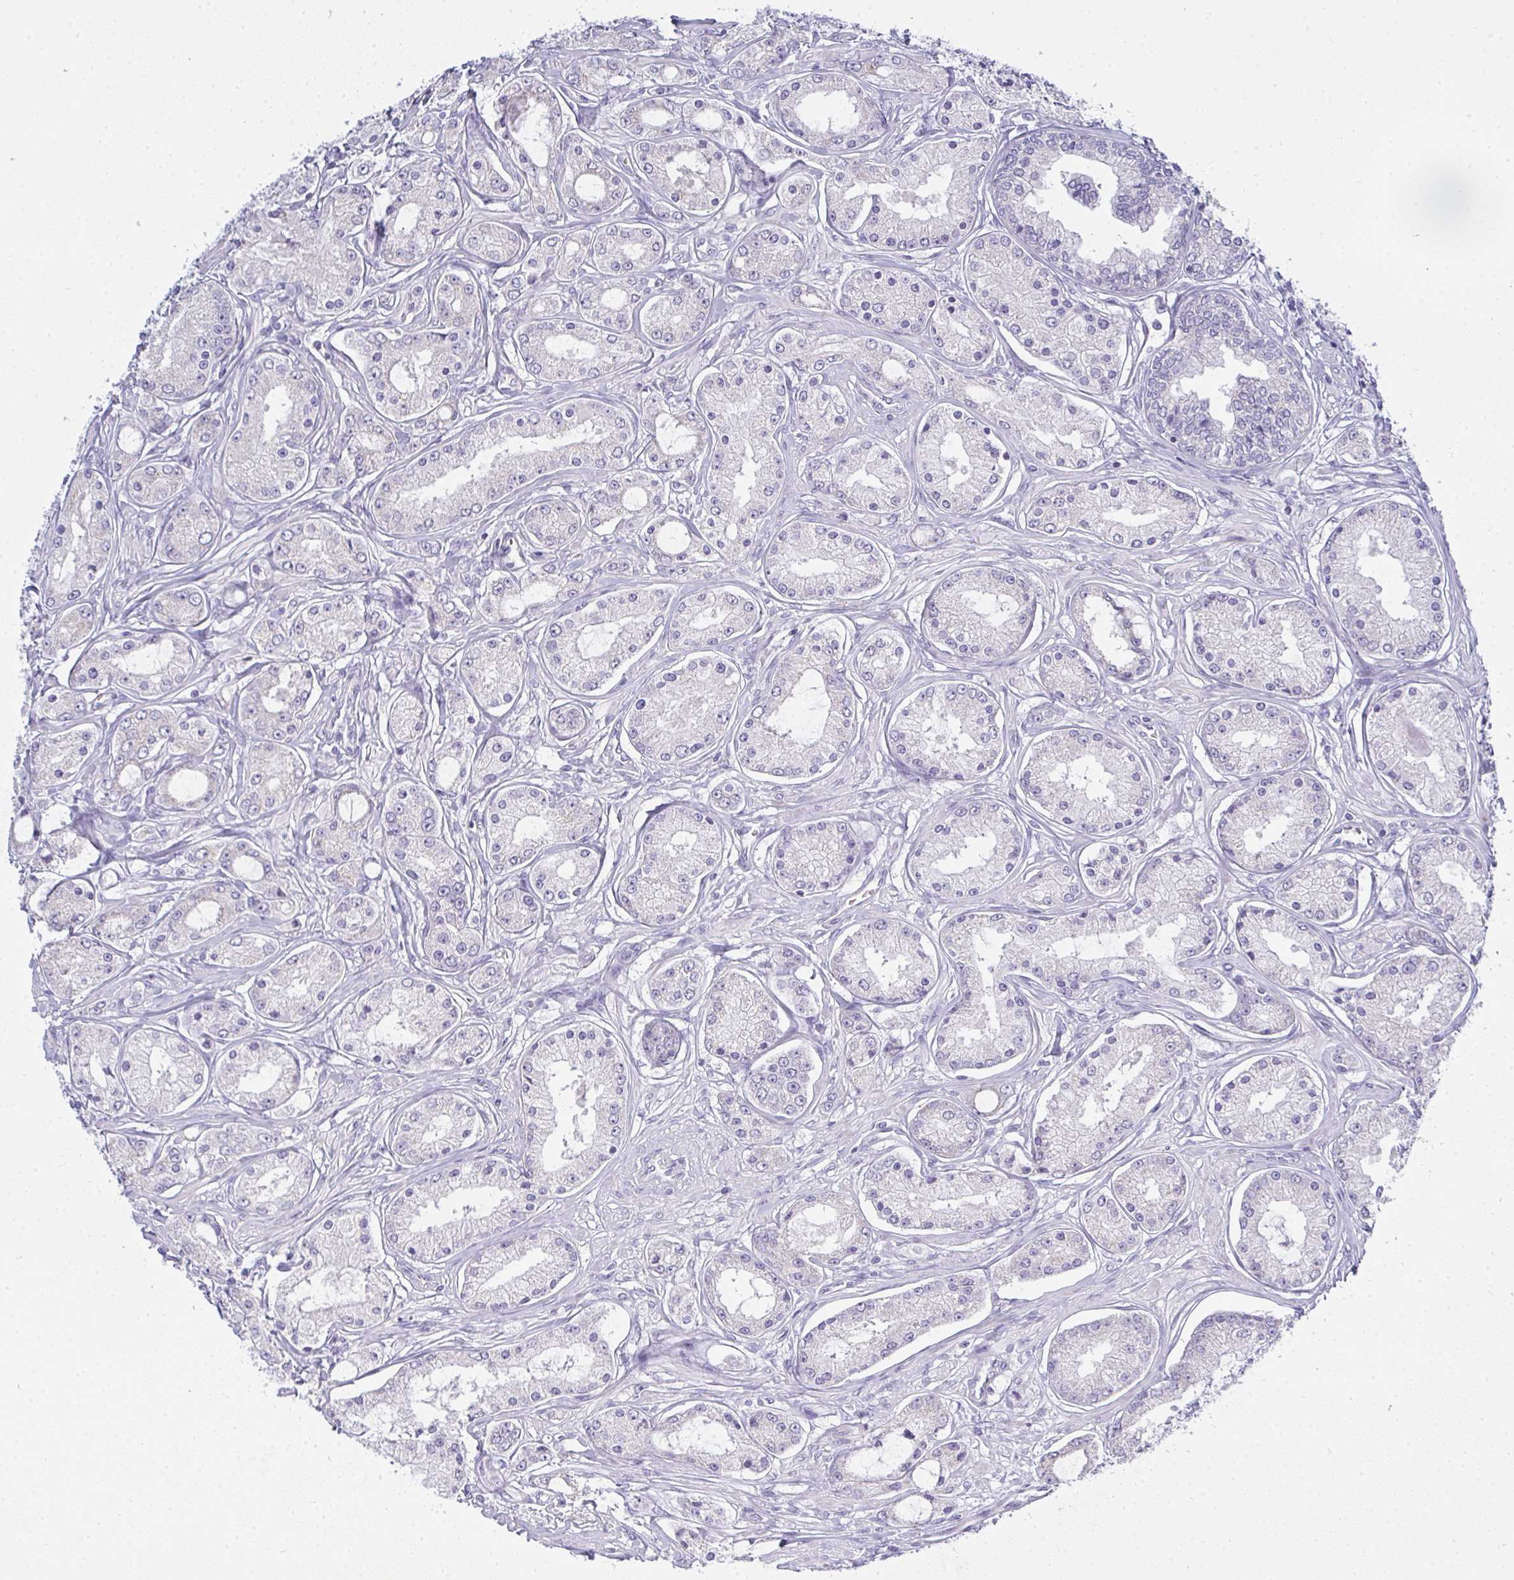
{"staining": {"intensity": "negative", "quantity": "none", "location": "none"}, "tissue": "prostate cancer", "cell_type": "Tumor cells", "image_type": "cancer", "snomed": [{"axis": "morphology", "description": "Adenocarcinoma, High grade"}, {"axis": "topography", "description": "Prostate"}], "caption": "Tumor cells show no significant staining in prostate cancer (high-grade adenocarcinoma).", "gene": "GSDMB", "patient": {"sex": "male", "age": 66}}